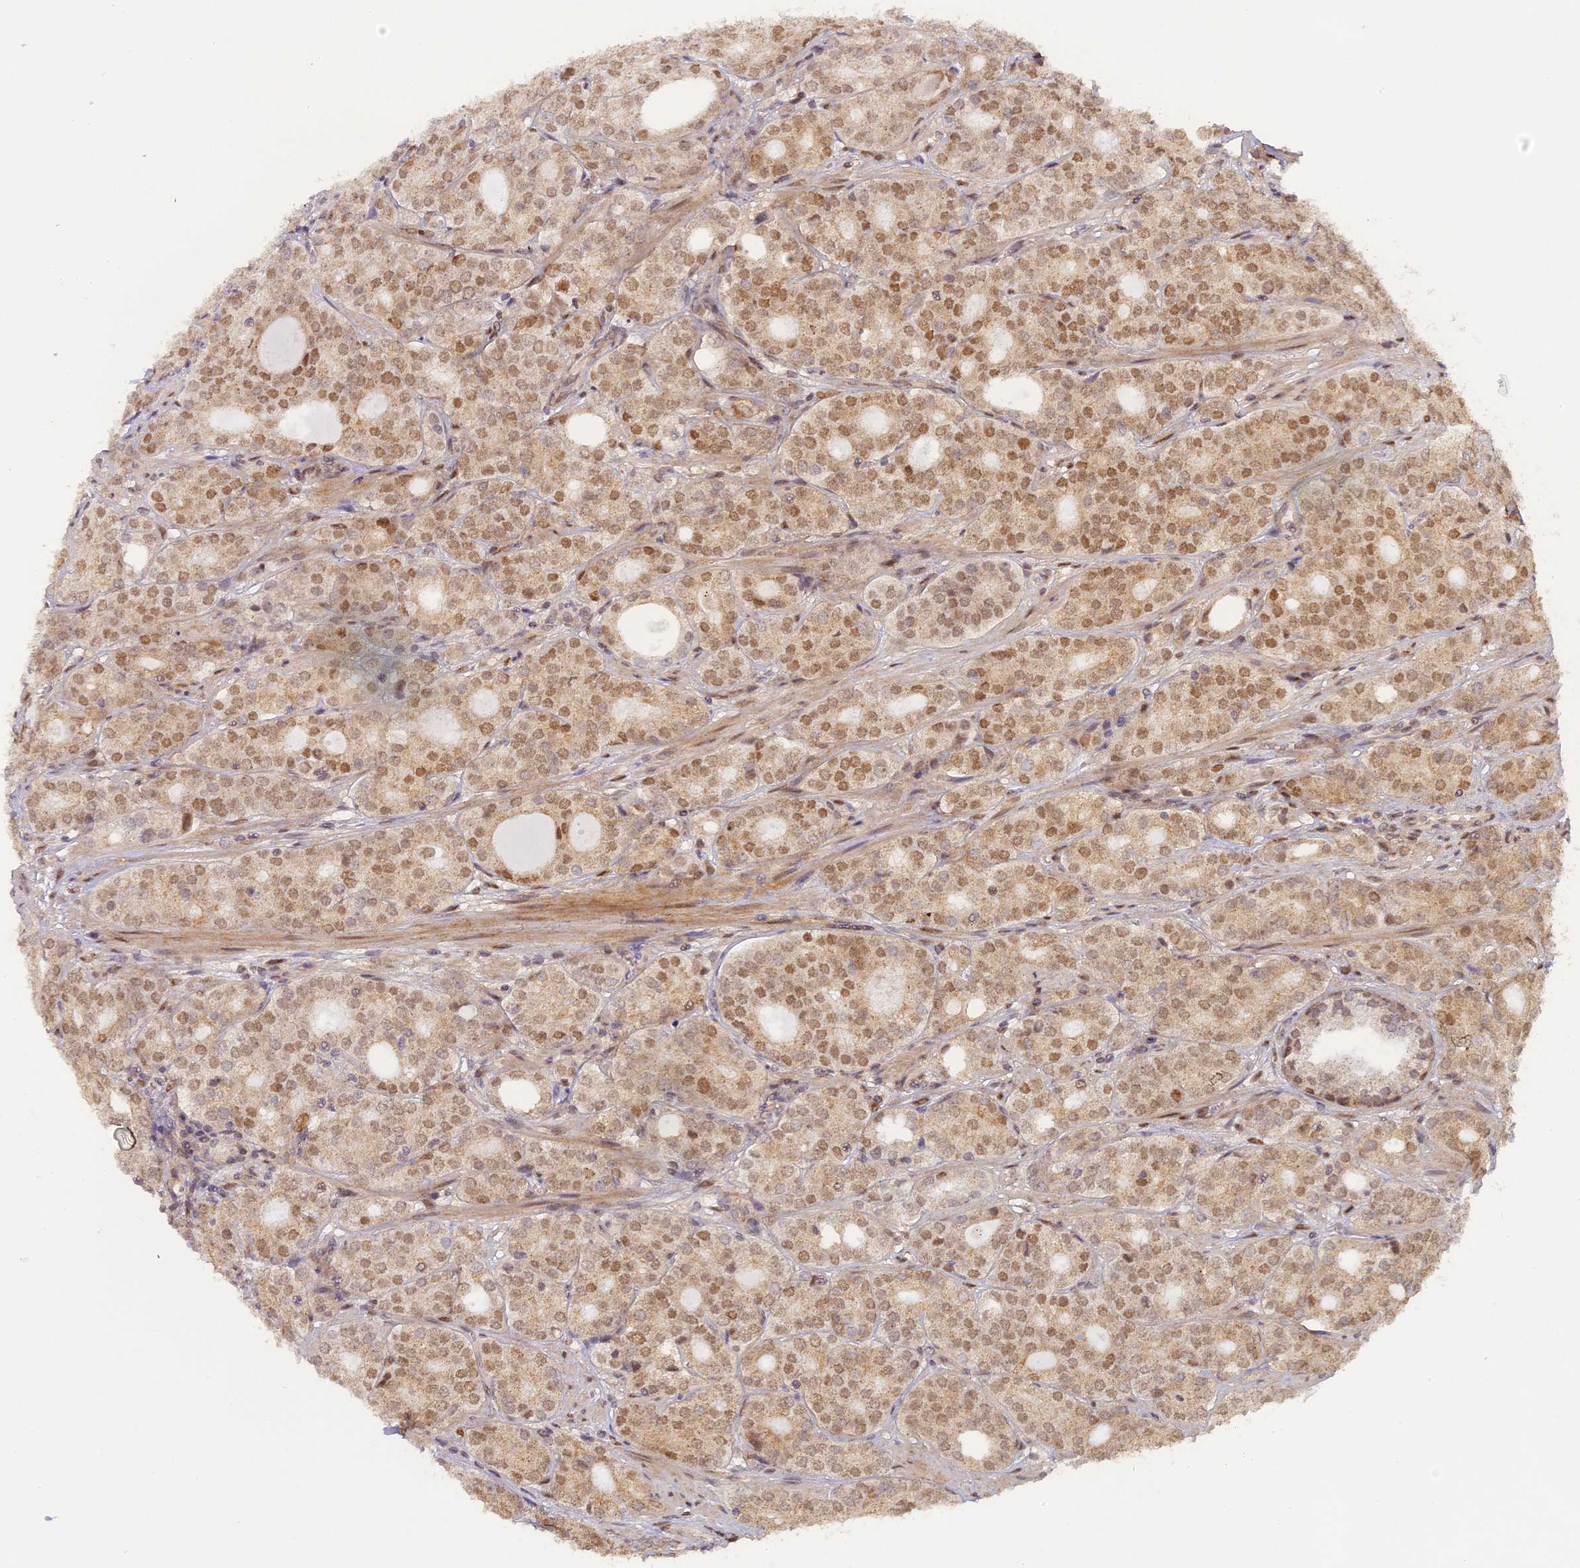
{"staining": {"intensity": "moderate", "quantity": ">75%", "location": "nuclear"}, "tissue": "prostate cancer", "cell_type": "Tumor cells", "image_type": "cancer", "snomed": [{"axis": "morphology", "description": "Adenocarcinoma, High grade"}, {"axis": "topography", "description": "Prostate"}], "caption": "This image displays immunohistochemistry (IHC) staining of human prostate cancer (high-grade adenocarcinoma), with medium moderate nuclear positivity in about >75% of tumor cells.", "gene": "MYBL2", "patient": {"sex": "male", "age": 64}}